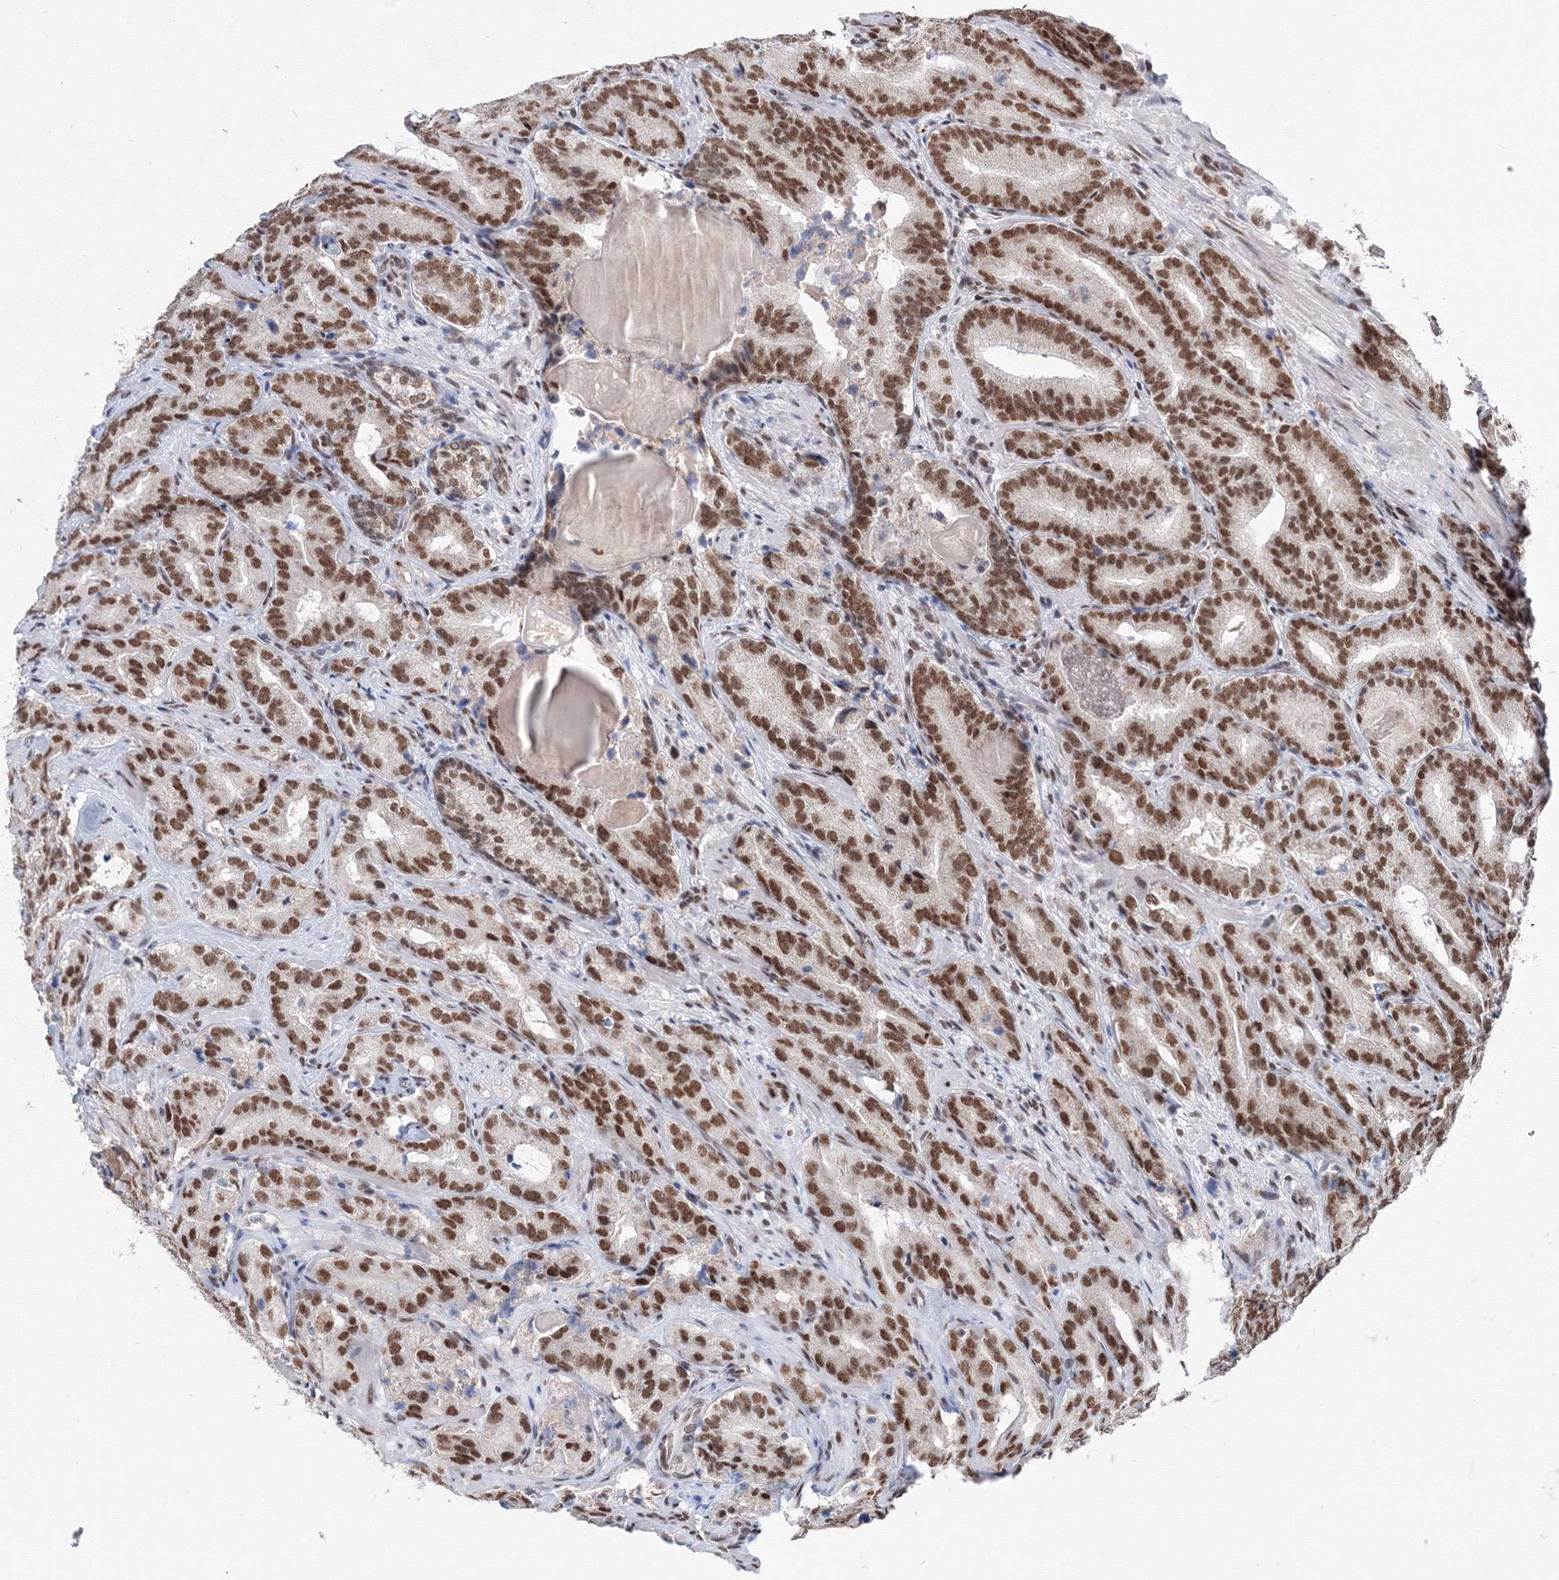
{"staining": {"intensity": "strong", "quantity": ">75%", "location": "nuclear"}, "tissue": "prostate cancer", "cell_type": "Tumor cells", "image_type": "cancer", "snomed": [{"axis": "morphology", "description": "Adenocarcinoma, High grade"}, {"axis": "topography", "description": "Prostate"}], "caption": "Prostate high-grade adenocarcinoma stained for a protein demonstrates strong nuclear positivity in tumor cells.", "gene": "SF3B6", "patient": {"sex": "male", "age": 57}}